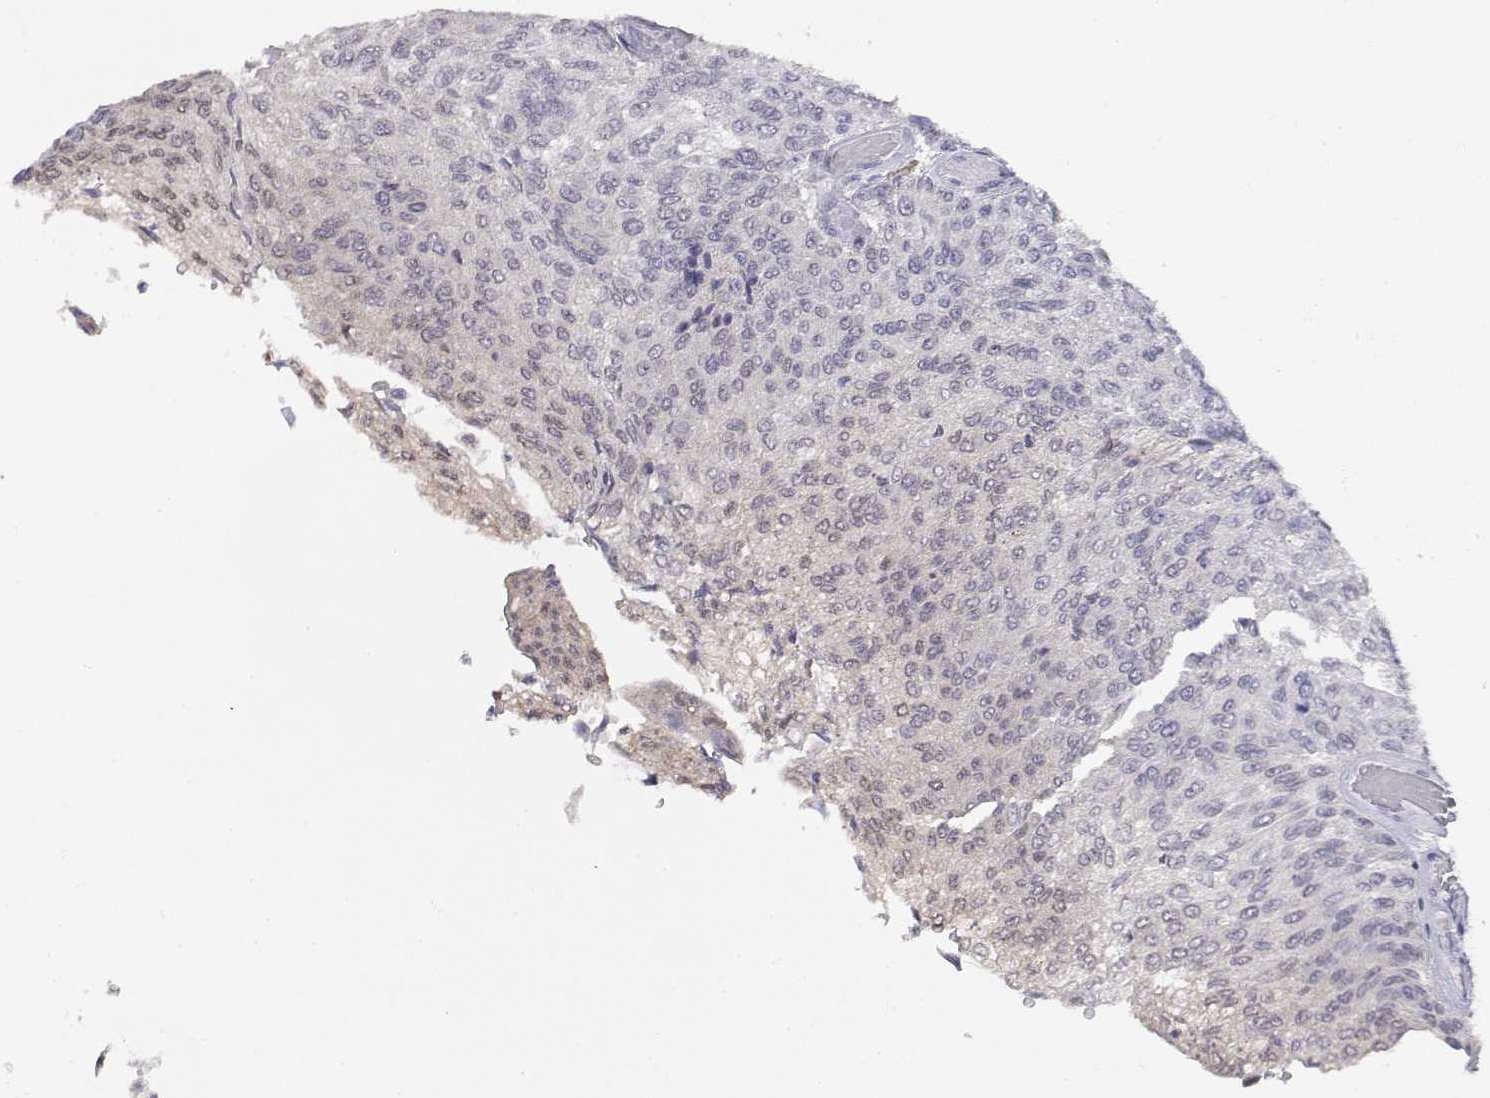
{"staining": {"intensity": "negative", "quantity": "none", "location": "none"}, "tissue": "urothelial cancer", "cell_type": "Tumor cells", "image_type": "cancer", "snomed": [{"axis": "morphology", "description": "Urothelial carcinoma, Low grade"}, {"axis": "topography", "description": "Ureter, NOS"}, {"axis": "topography", "description": "Urinary bladder"}], "caption": "Immunohistochemistry photomicrograph of neoplastic tissue: human urothelial cancer stained with DAB (3,3'-diaminobenzidine) exhibits no significant protein positivity in tumor cells.", "gene": "ADA", "patient": {"sex": "male", "age": 78}}